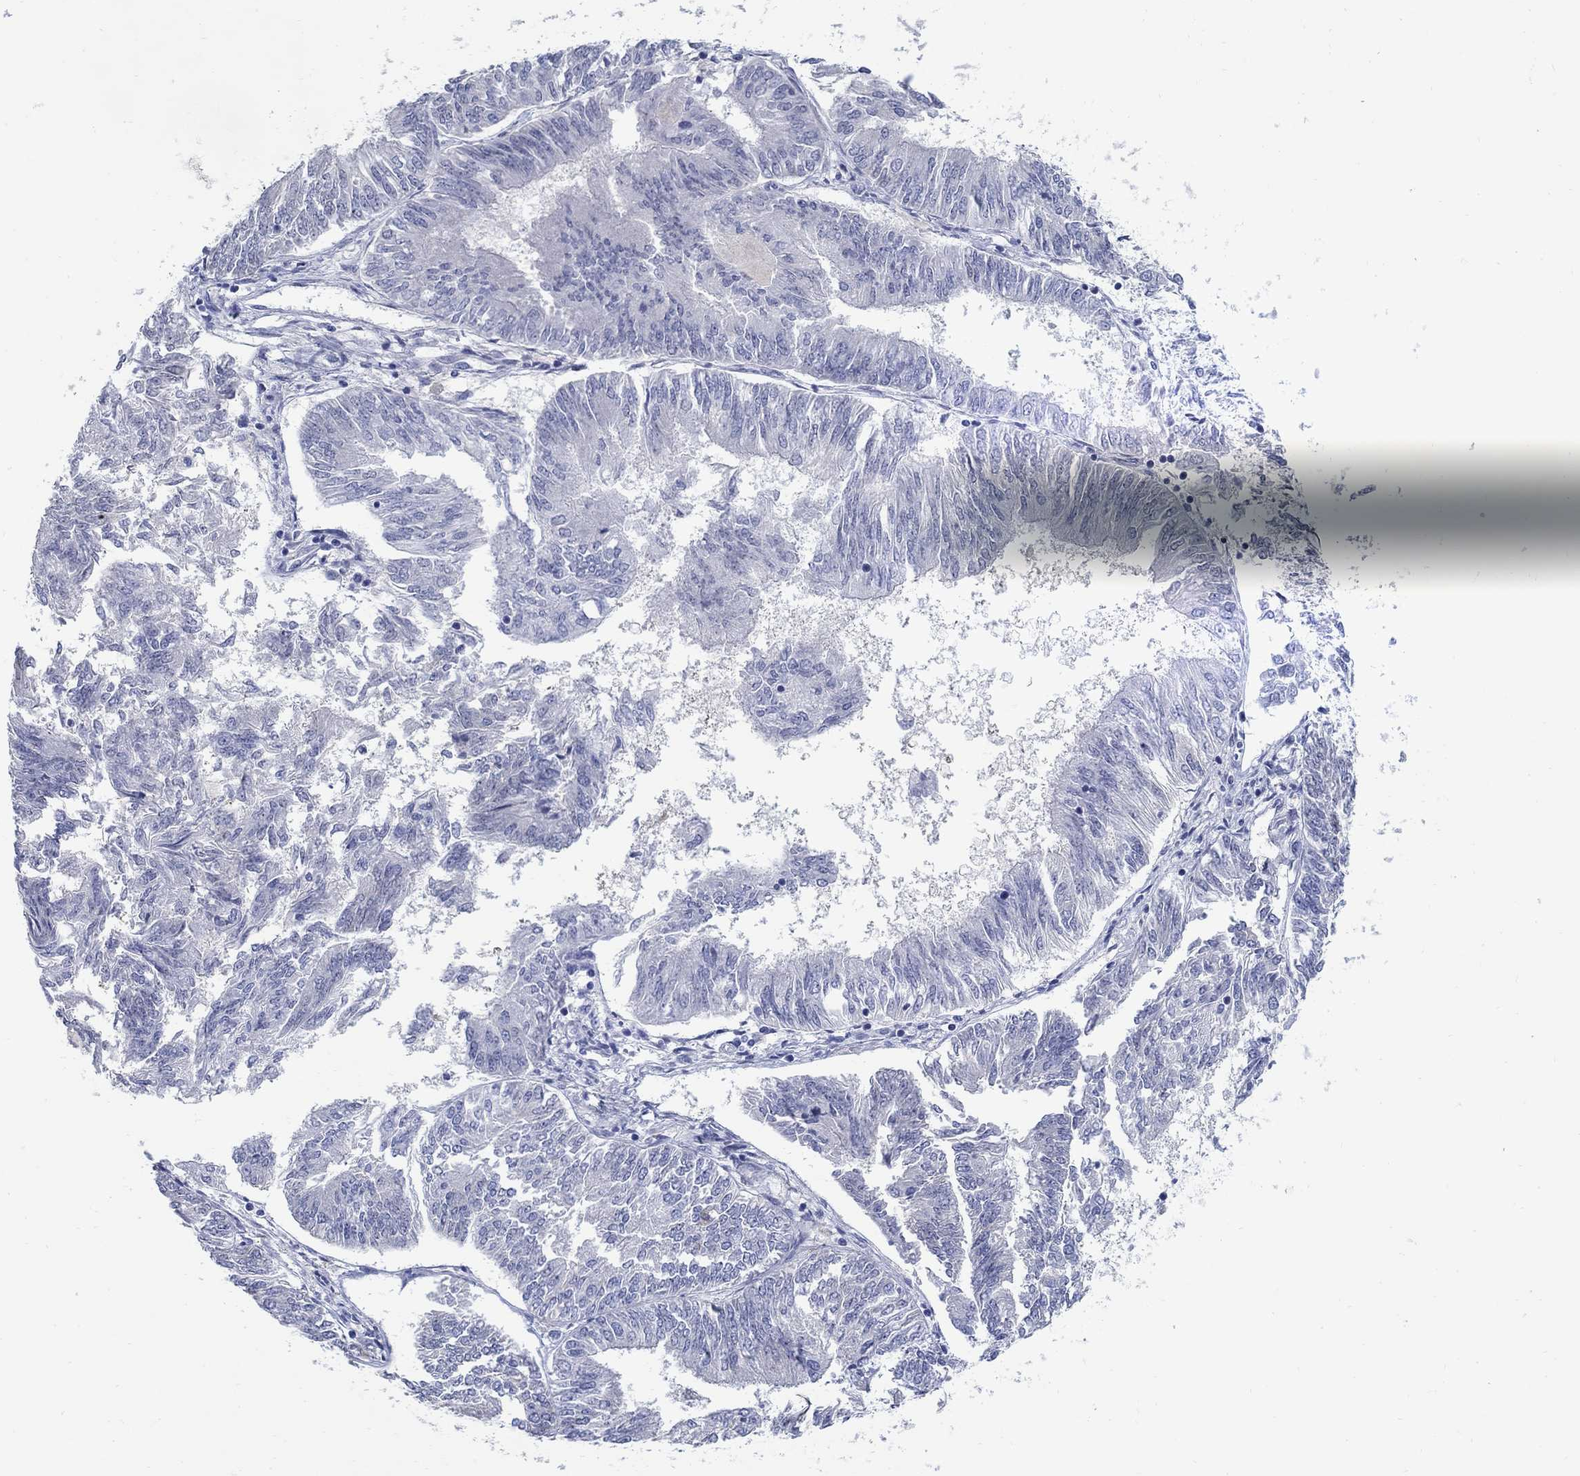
{"staining": {"intensity": "negative", "quantity": "none", "location": "none"}, "tissue": "endometrial cancer", "cell_type": "Tumor cells", "image_type": "cancer", "snomed": [{"axis": "morphology", "description": "Adenocarcinoma, NOS"}, {"axis": "topography", "description": "Endometrium"}], "caption": "A micrograph of human endometrial adenocarcinoma is negative for staining in tumor cells.", "gene": "REEP2", "patient": {"sex": "female", "age": 58}}